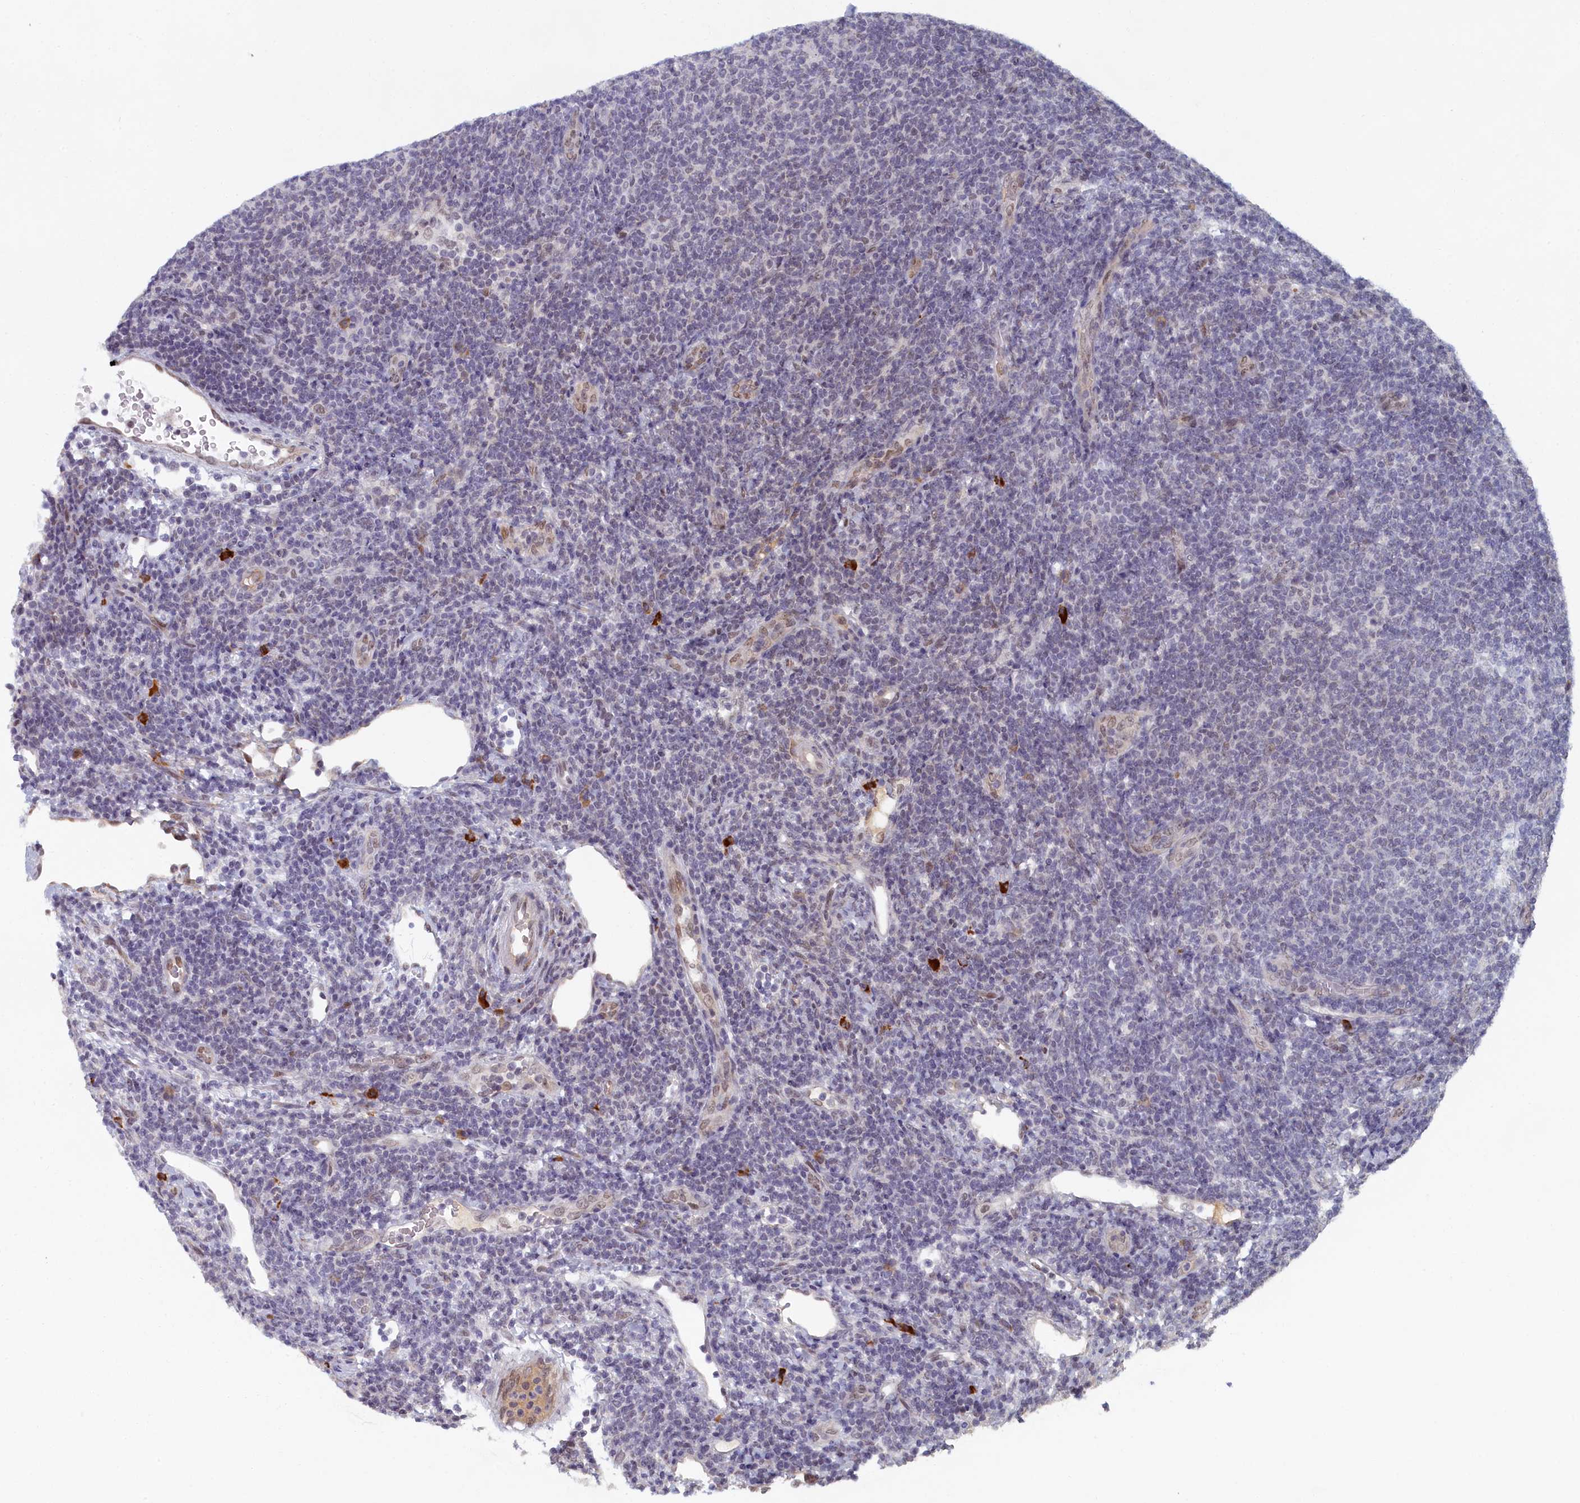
{"staining": {"intensity": "negative", "quantity": "none", "location": "none"}, "tissue": "lymphoma", "cell_type": "Tumor cells", "image_type": "cancer", "snomed": [{"axis": "morphology", "description": "Malignant lymphoma, non-Hodgkin's type, Low grade"}, {"axis": "topography", "description": "Lymph node"}], "caption": "The micrograph exhibits no significant expression in tumor cells of lymphoma.", "gene": "DNAJC17", "patient": {"sex": "male", "age": 66}}